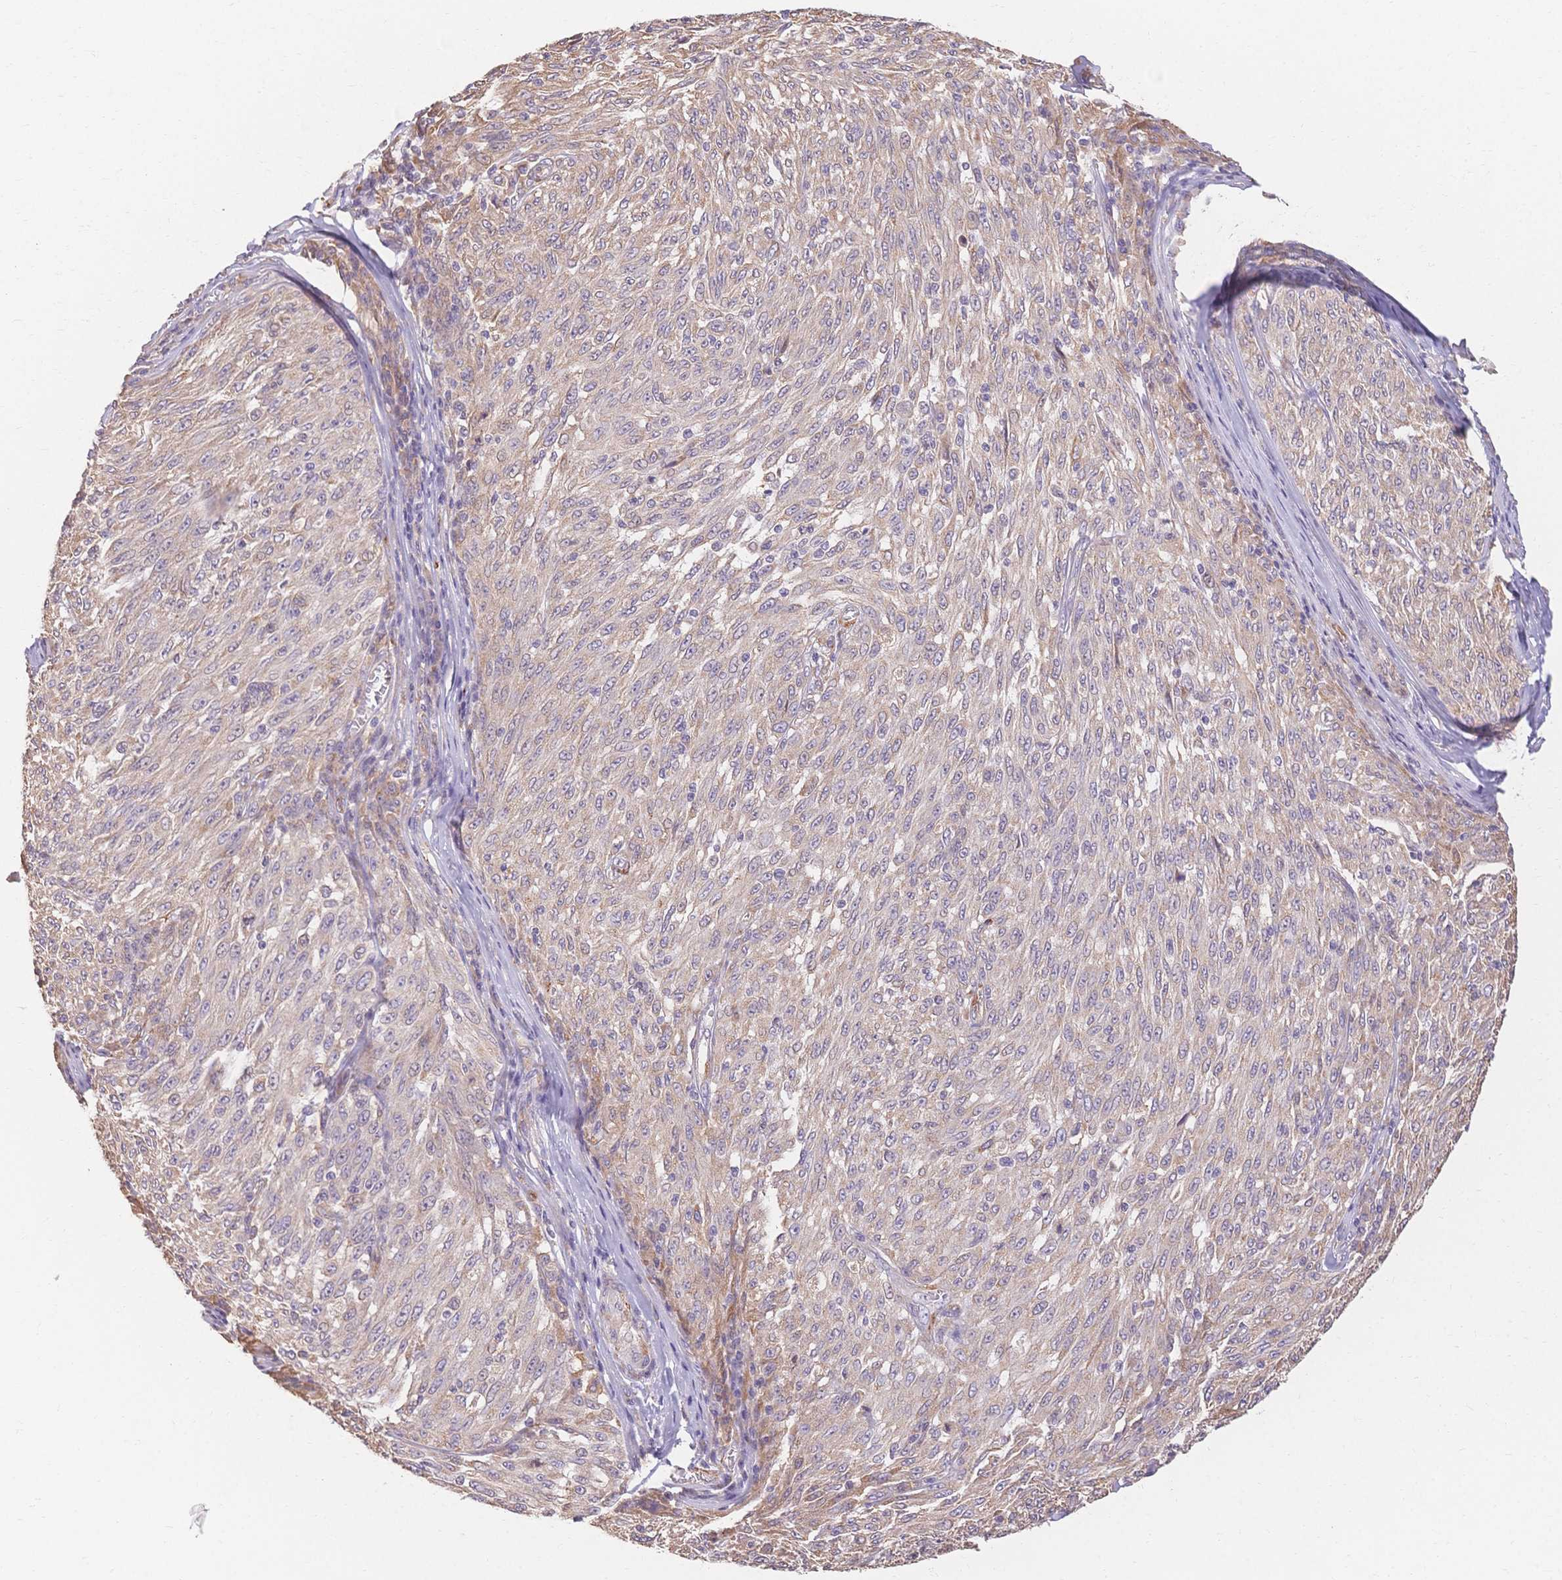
{"staining": {"intensity": "weak", "quantity": "<25%", "location": "cytoplasmic/membranous"}, "tissue": "melanoma", "cell_type": "Tumor cells", "image_type": "cancer", "snomed": [{"axis": "morphology", "description": "Malignant melanoma, NOS"}, {"axis": "topography", "description": "Skin"}], "caption": "Micrograph shows no protein expression in tumor cells of malignant melanoma tissue.", "gene": "HS3ST5", "patient": {"sex": "male", "age": 85}}